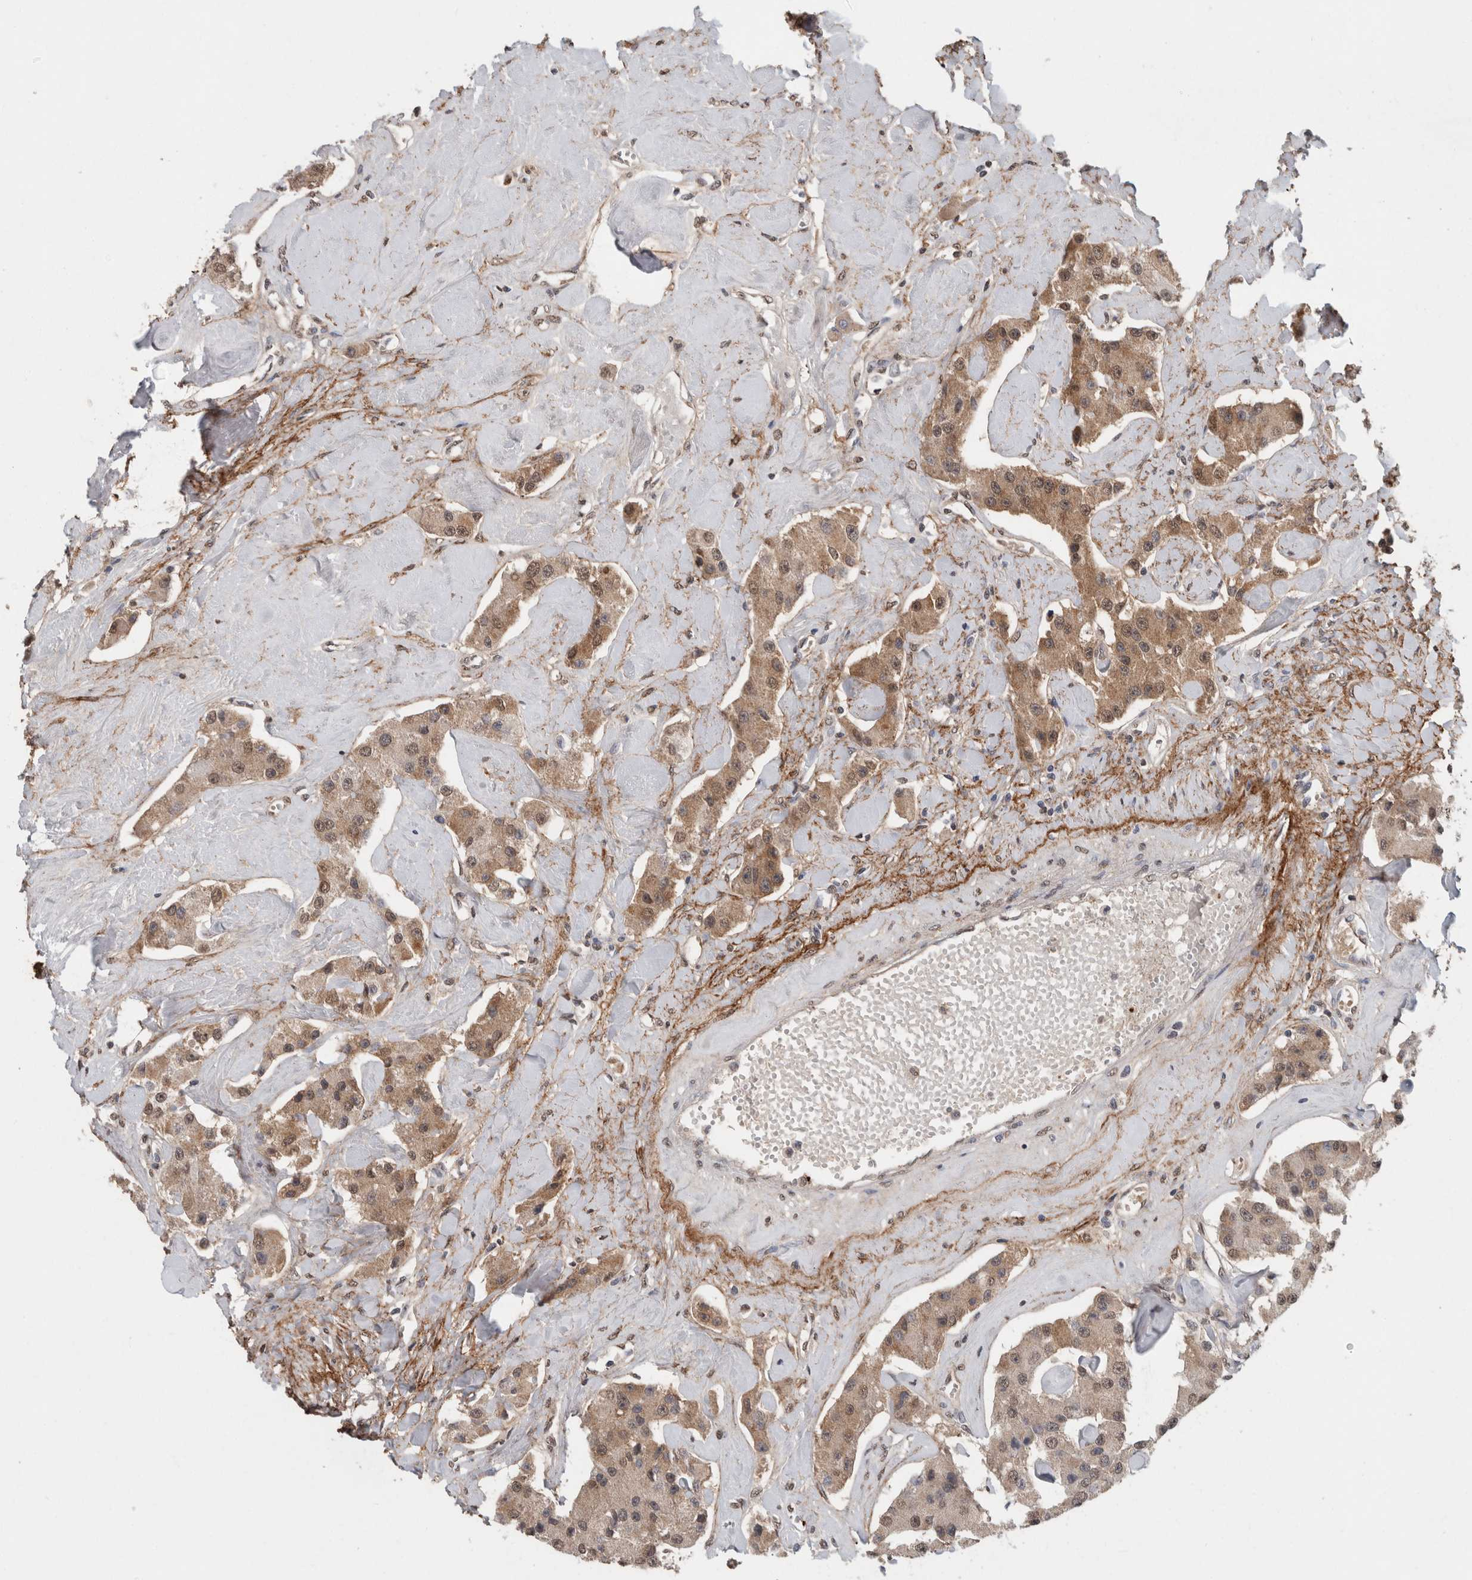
{"staining": {"intensity": "weak", "quantity": ">75%", "location": "cytoplasmic/membranous,nuclear"}, "tissue": "carcinoid", "cell_type": "Tumor cells", "image_type": "cancer", "snomed": [{"axis": "morphology", "description": "Carcinoid, malignant, NOS"}, {"axis": "topography", "description": "Pancreas"}], "caption": "Immunohistochemistry of human carcinoid reveals low levels of weak cytoplasmic/membranous and nuclear staining in approximately >75% of tumor cells. Nuclei are stained in blue.", "gene": "LTBP1", "patient": {"sex": "male", "age": 41}}